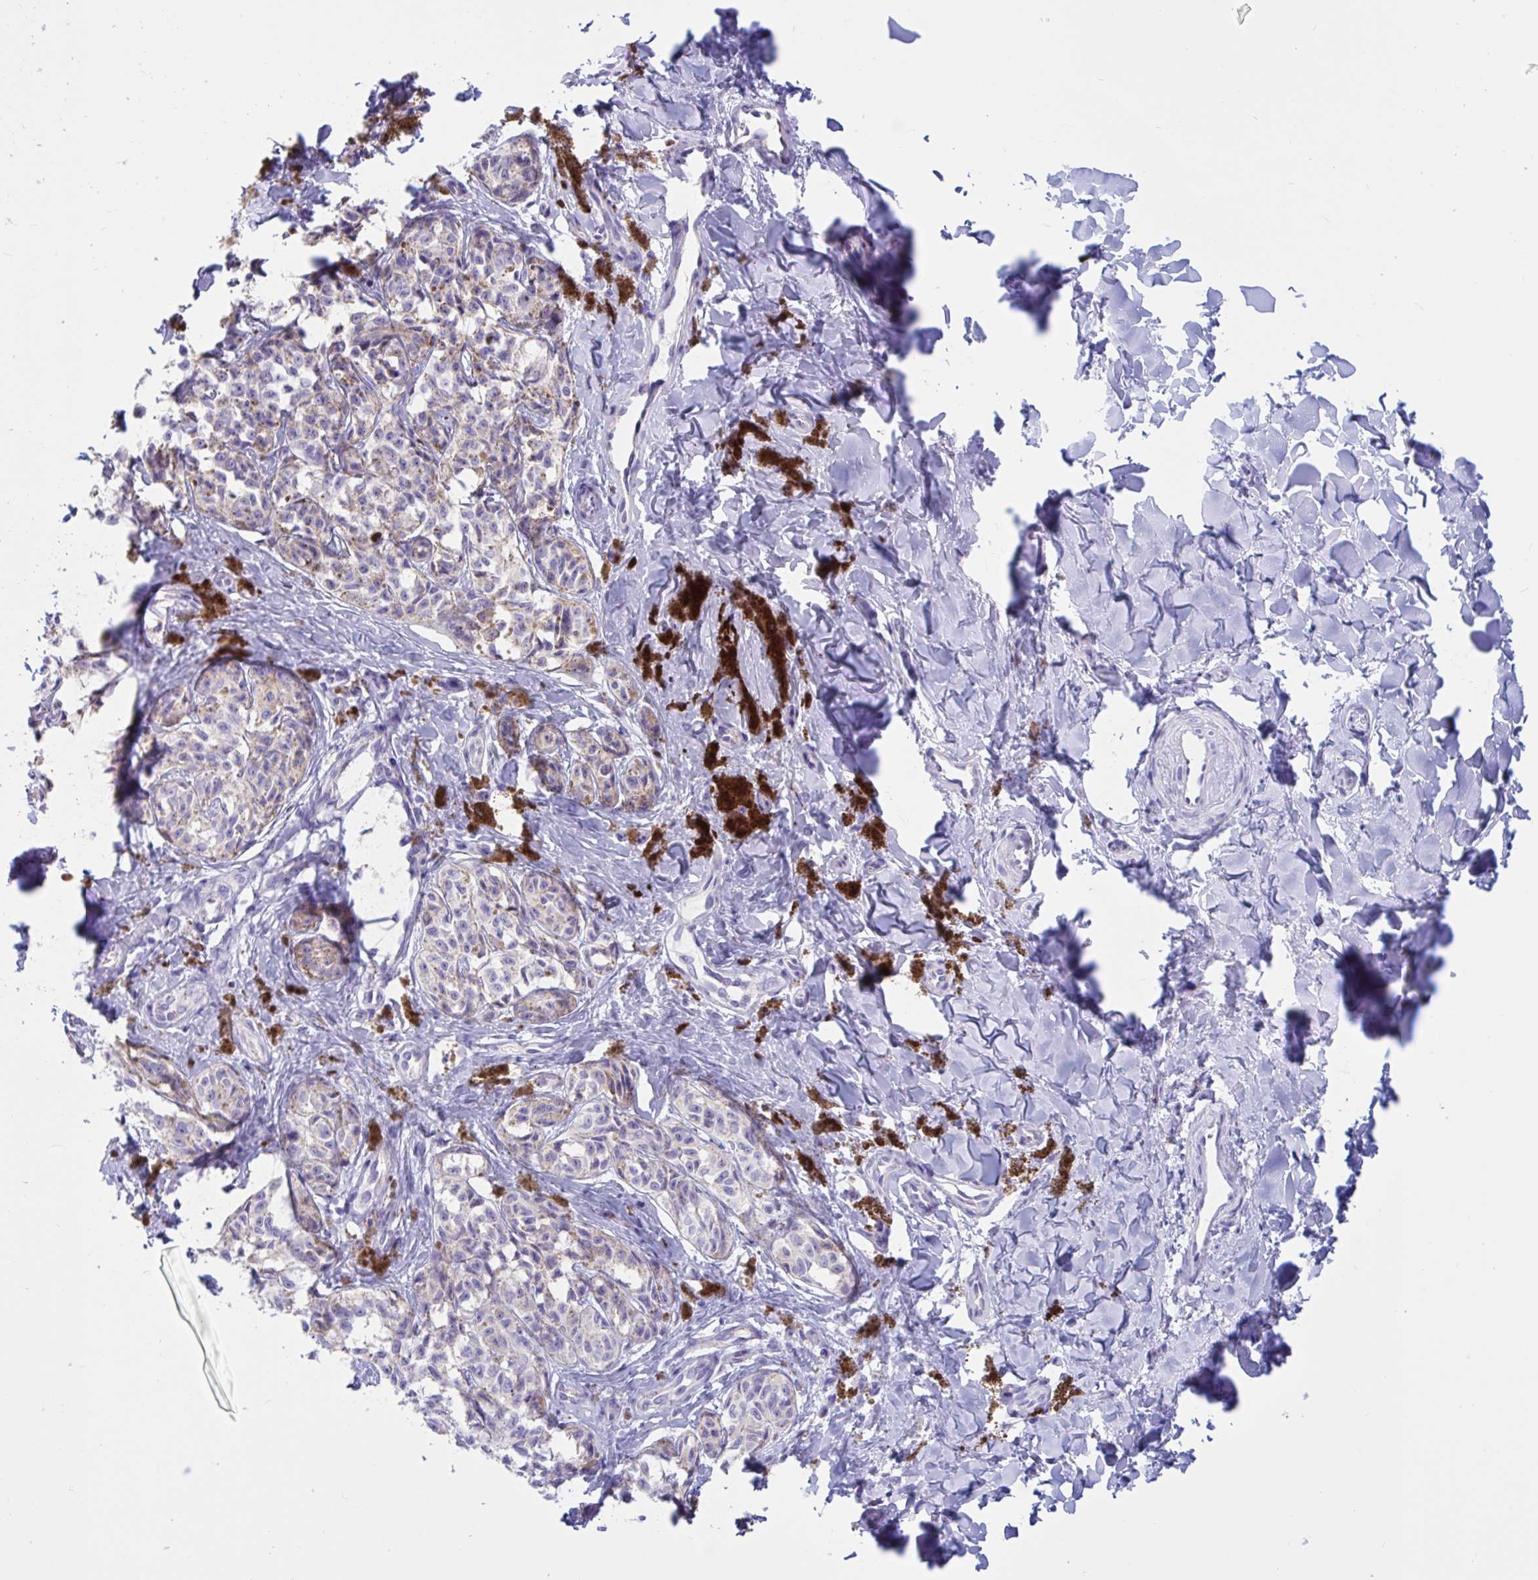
{"staining": {"intensity": "weak", "quantity": "25%-75%", "location": "cytoplasmic/membranous"}, "tissue": "melanoma", "cell_type": "Tumor cells", "image_type": "cancer", "snomed": [{"axis": "morphology", "description": "Malignant melanoma, NOS"}, {"axis": "topography", "description": "Skin"}], "caption": "Immunohistochemical staining of human malignant melanoma demonstrates low levels of weak cytoplasmic/membranous expression in approximately 25%-75% of tumor cells. The staining was performed using DAB, with brown indicating positive protein expression. Nuclei are stained blue with hematoxylin.", "gene": "RNASE3", "patient": {"sex": "female", "age": 65}}